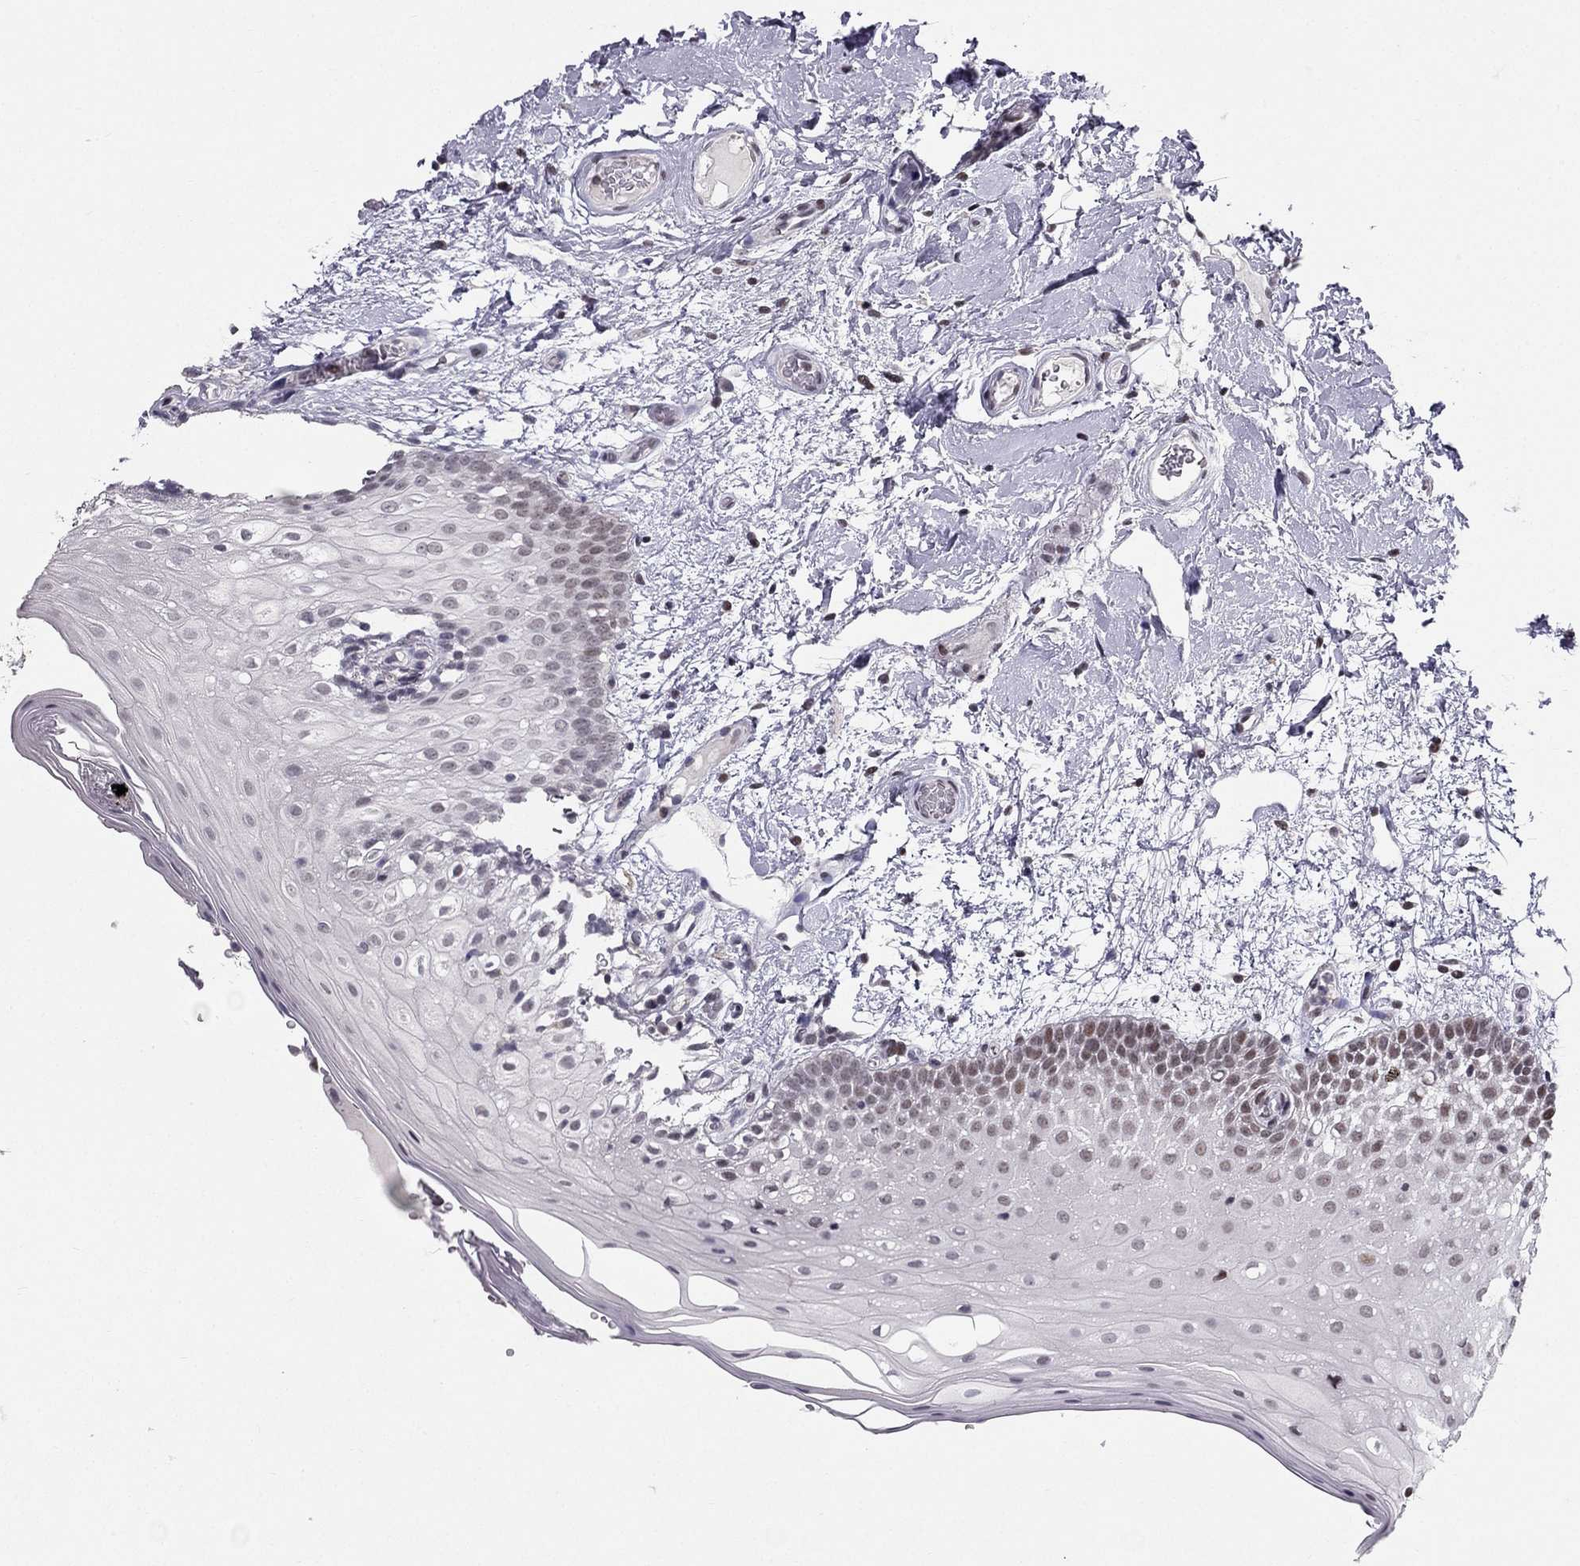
{"staining": {"intensity": "weak", "quantity": "25%-75%", "location": "nuclear"}, "tissue": "oral mucosa", "cell_type": "Squamous epithelial cells", "image_type": "normal", "snomed": [{"axis": "morphology", "description": "Normal tissue, NOS"}, {"axis": "morphology", "description": "Squamous cell carcinoma, NOS"}, {"axis": "topography", "description": "Oral tissue"}, {"axis": "topography", "description": "Head-Neck"}], "caption": "Oral mucosa stained with immunohistochemistry exhibits weak nuclear expression in about 25%-75% of squamous epithelial cells. (IHC, brightfield microscopy, high magnification).", "gene": "RPRD2", "patient": {"sex": "male", "age": 69}}